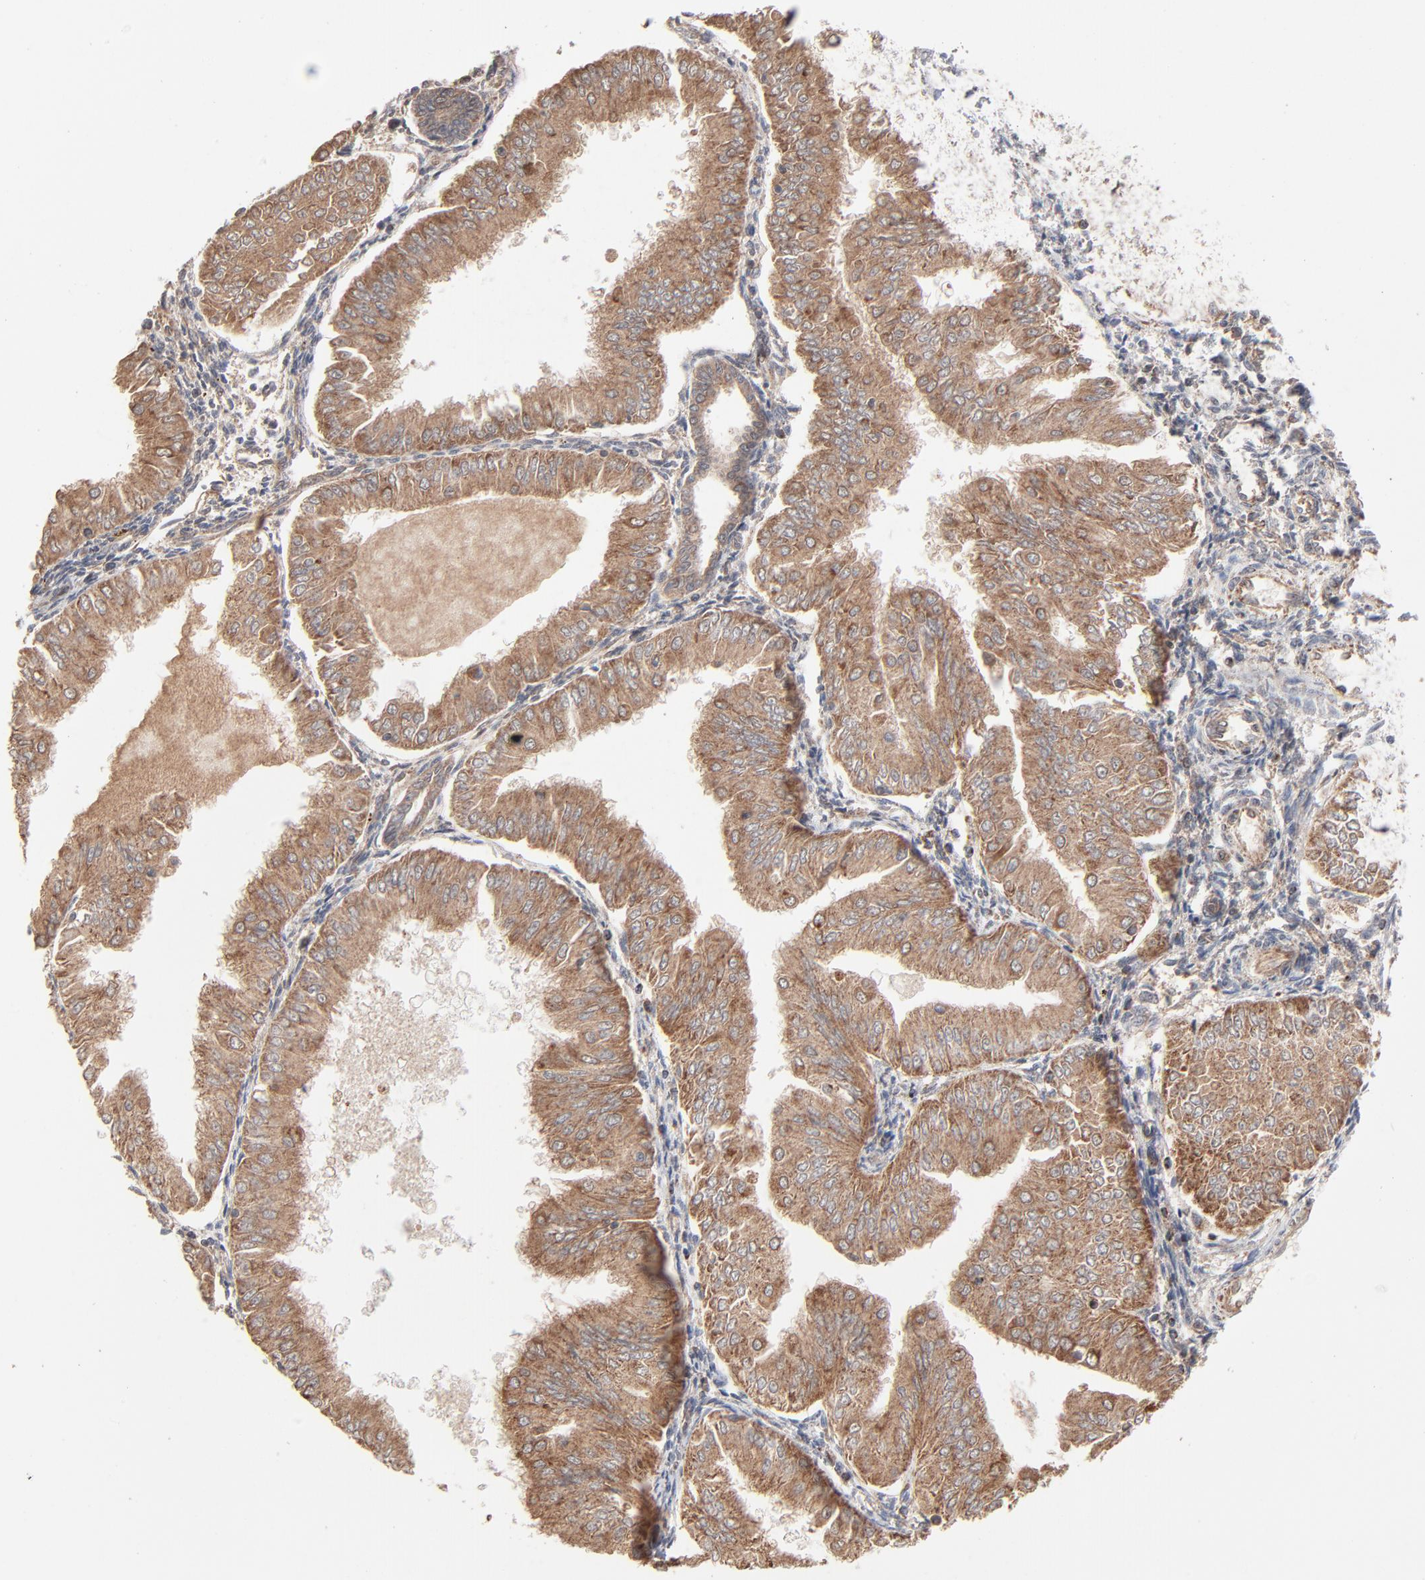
{"staining": {"intensity": "moderate", "quantity": ">75%", "location": "cytoplasmic/membranous"}, "tissue": "endometrial cancer", "cell_type": "Tumor cells", "image_type": "cancer", "snomed": [{"axis": "morphology", "description": "Adenocarcinoma, NOS"}, {"axis": "topography", "description": "Endometrium"}], "caption": "Endometrial cancer stained with DAB immunohistochemistry reveals medium levels of moderate cytoplasmic/membranous expression in approximately >75% of tumor cells.", "gene": "ABLIM3", "patient": {"sex": "female", "age": 53}}